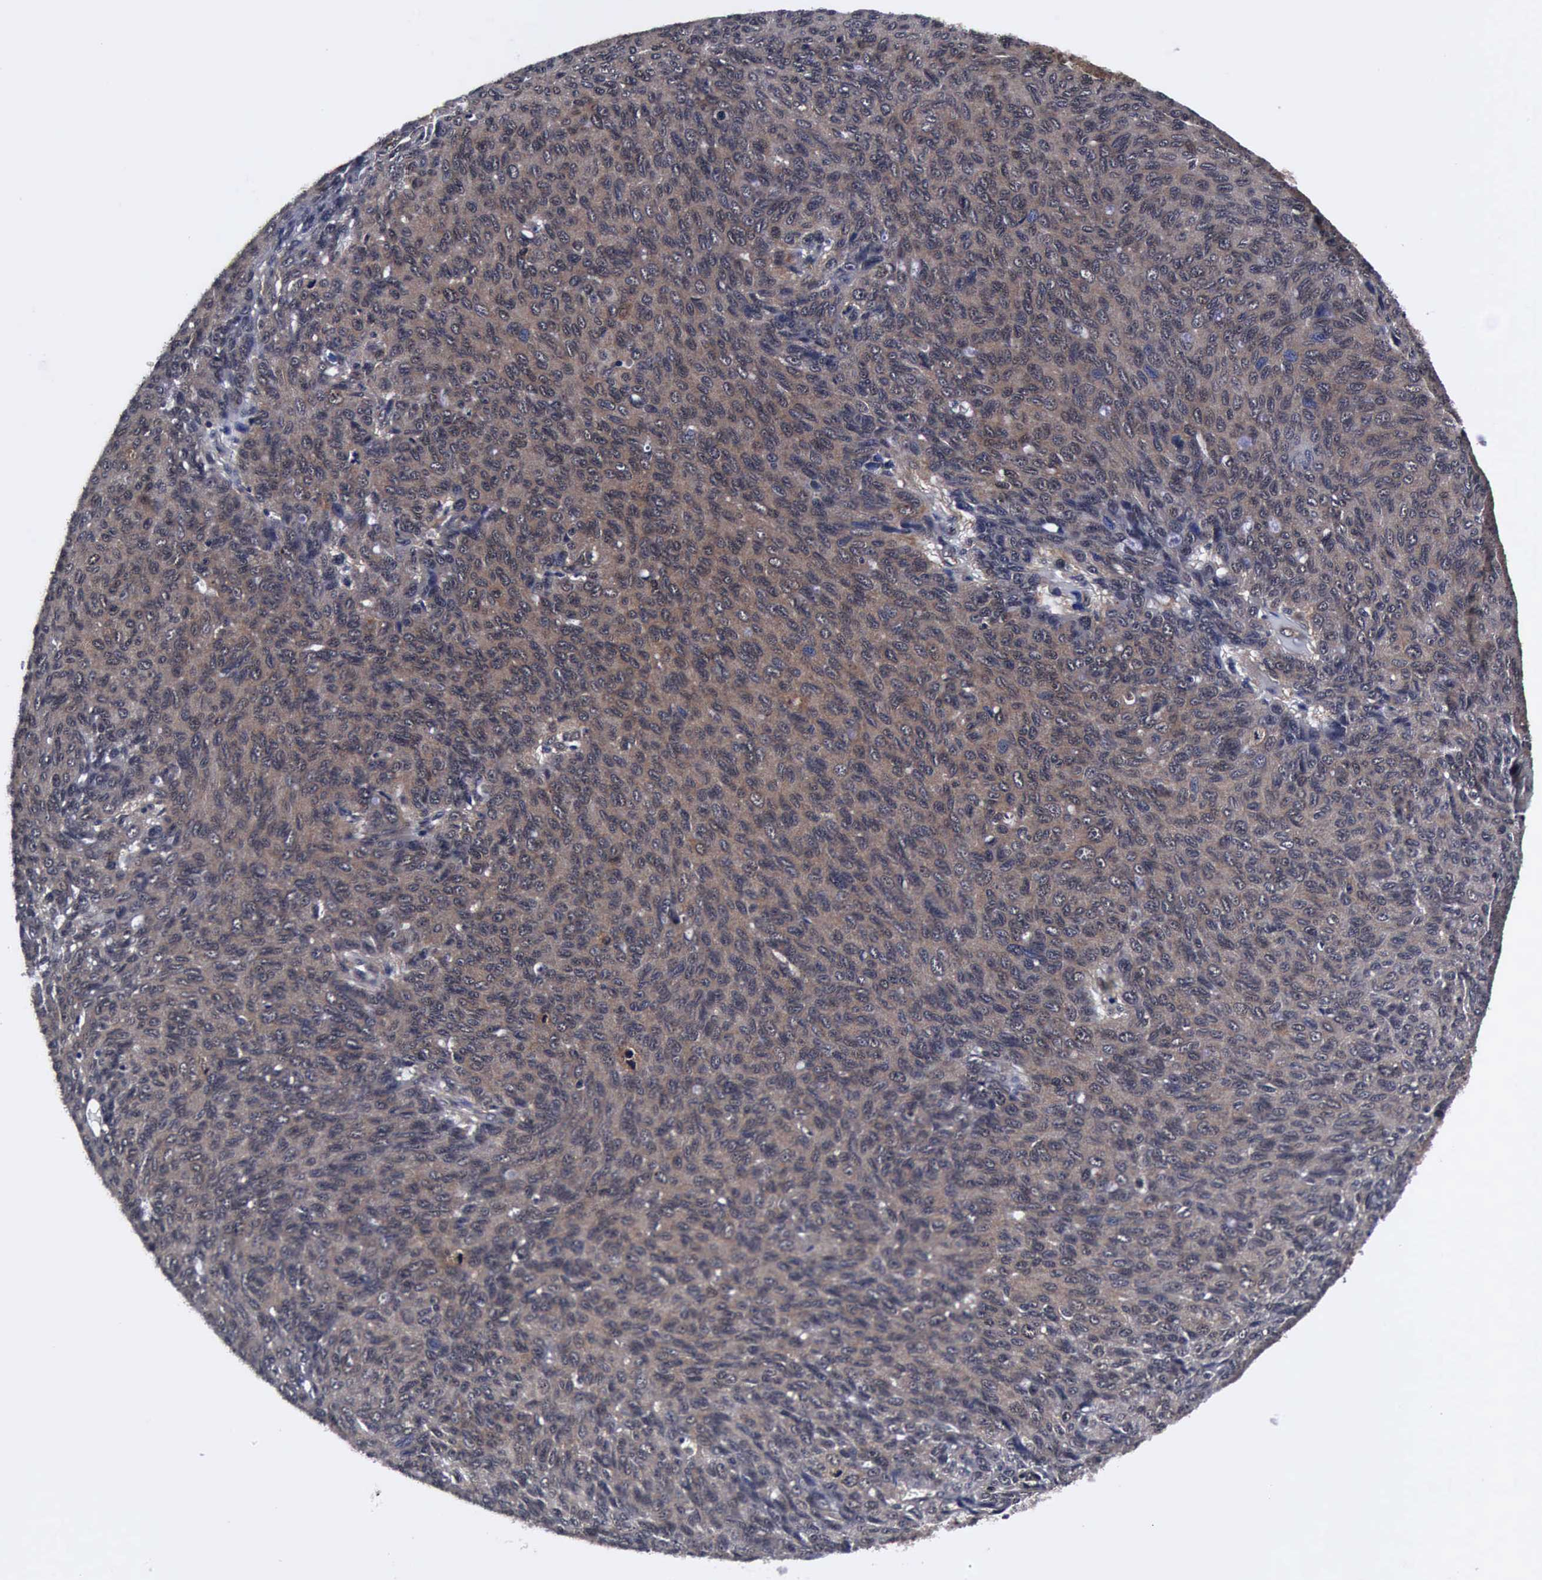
{"staining": {"intensity": "weak", "quantity": ">75%", "location": "cytoplasmic/membranous"}, "tissue": "ovarian cancer", "cell_type": "Tumor cells", "image_type": "cancer", "snomed": [{"axis": "morphology", "description": "Carcinoma, endometroid"}, {"axis": "topography", "description": "Ovary"}], "caption": "Immunohistochemical staining of ovarian cancer (endometroid carcinoma) exhibits low levels of weak cytoplasmic/membranous expression in approximately >75% of tumor cells.", "gene": "UBC", "patient": {"sex": "female", "age": 60}}